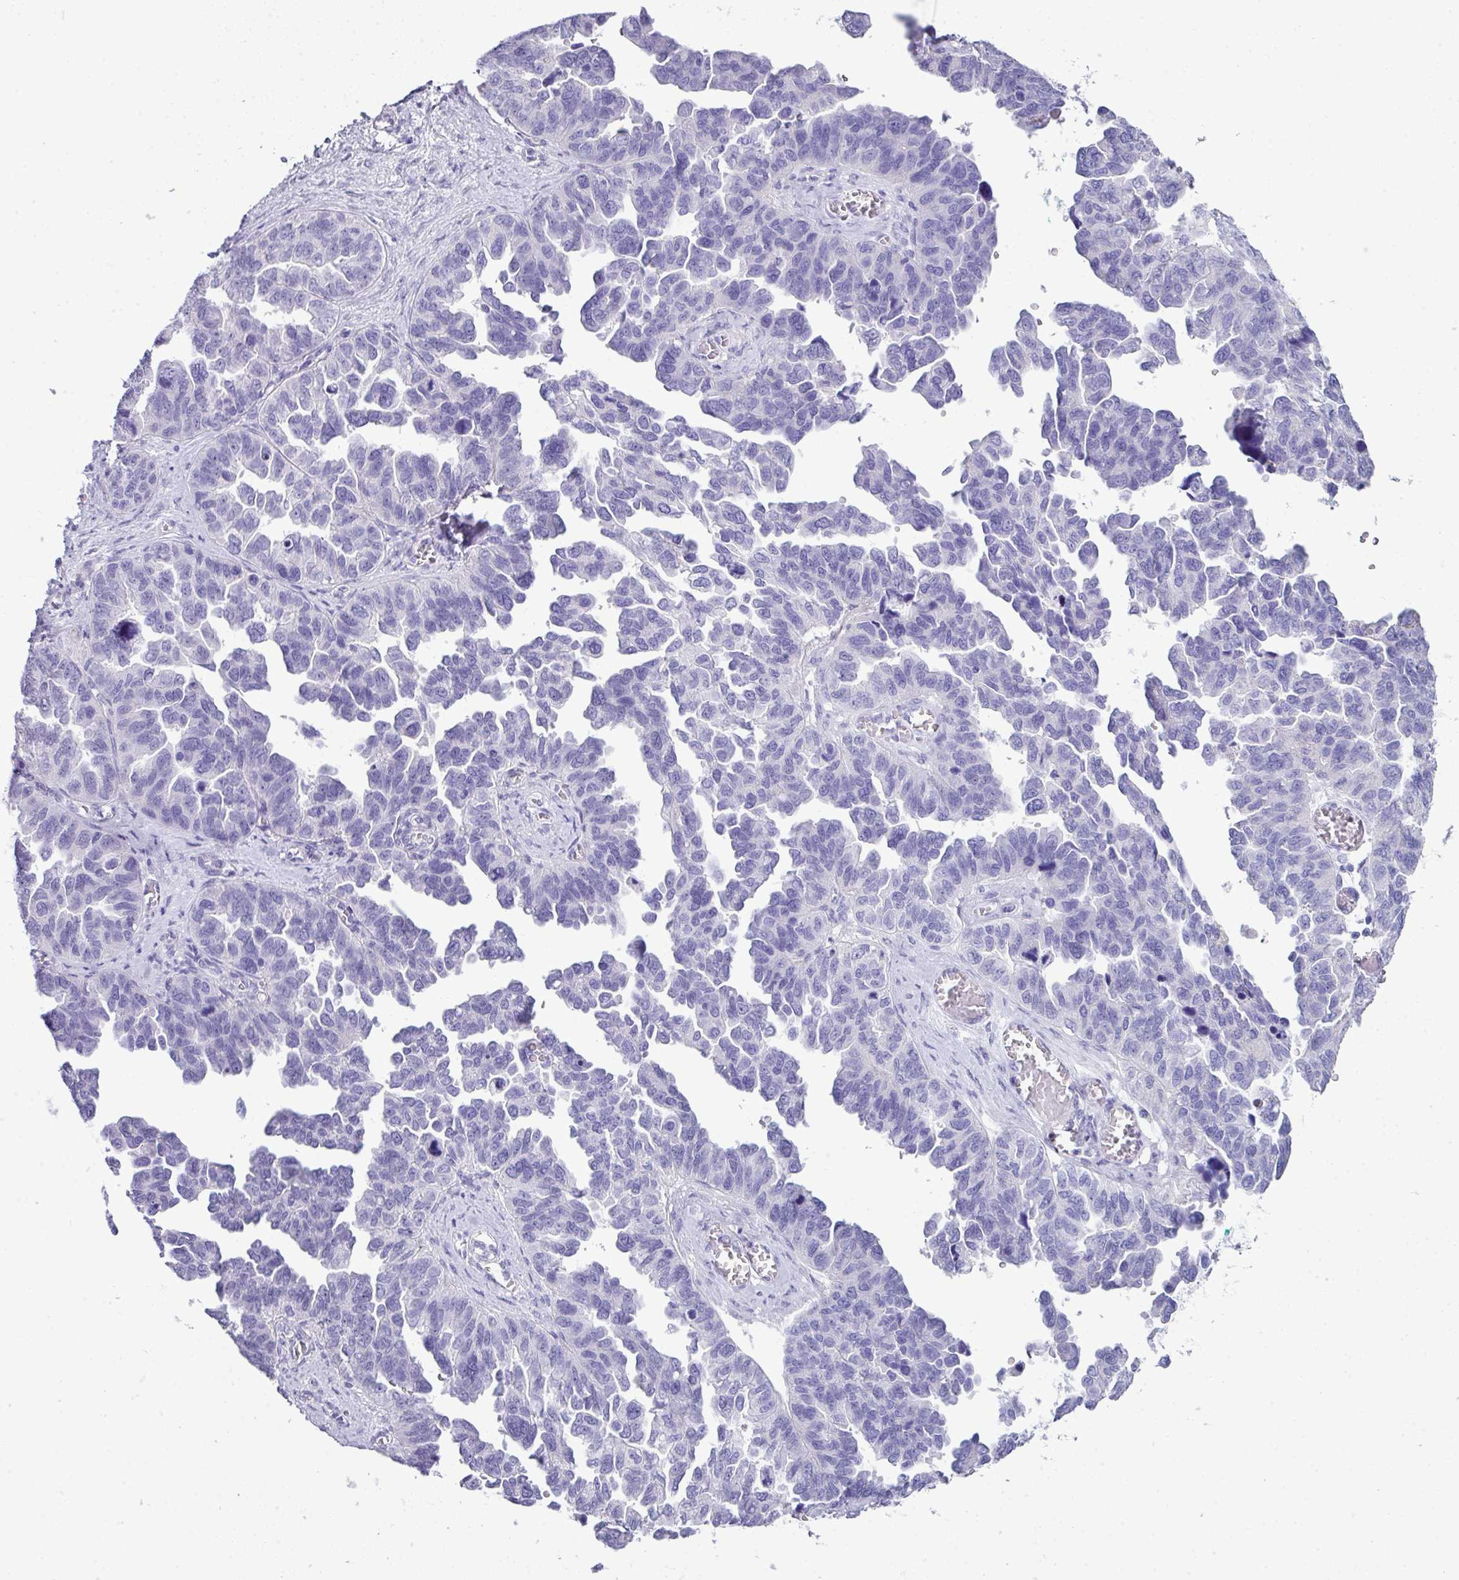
{"staining": {"intensity": "negative", "quantity": "none", "location": "none"}, "tissue": "ovarian cancer", "cell_type": "Tumor cells", "image_type": "cancer", "snomed": [{"axis": "morphology", "description": "Cystadenocarcinoma, serous, NOS"}, {"axis": "topography", "description": "Ovary"}], "caption": "Ovarian cancer (serous cystadenocarcinoma) stained for a protein using immunohistochemistry (IHC) demonstrates no staining tumor cells.", "gene": "ABCC5", "patient": {"sex": "female", "age": 64}}